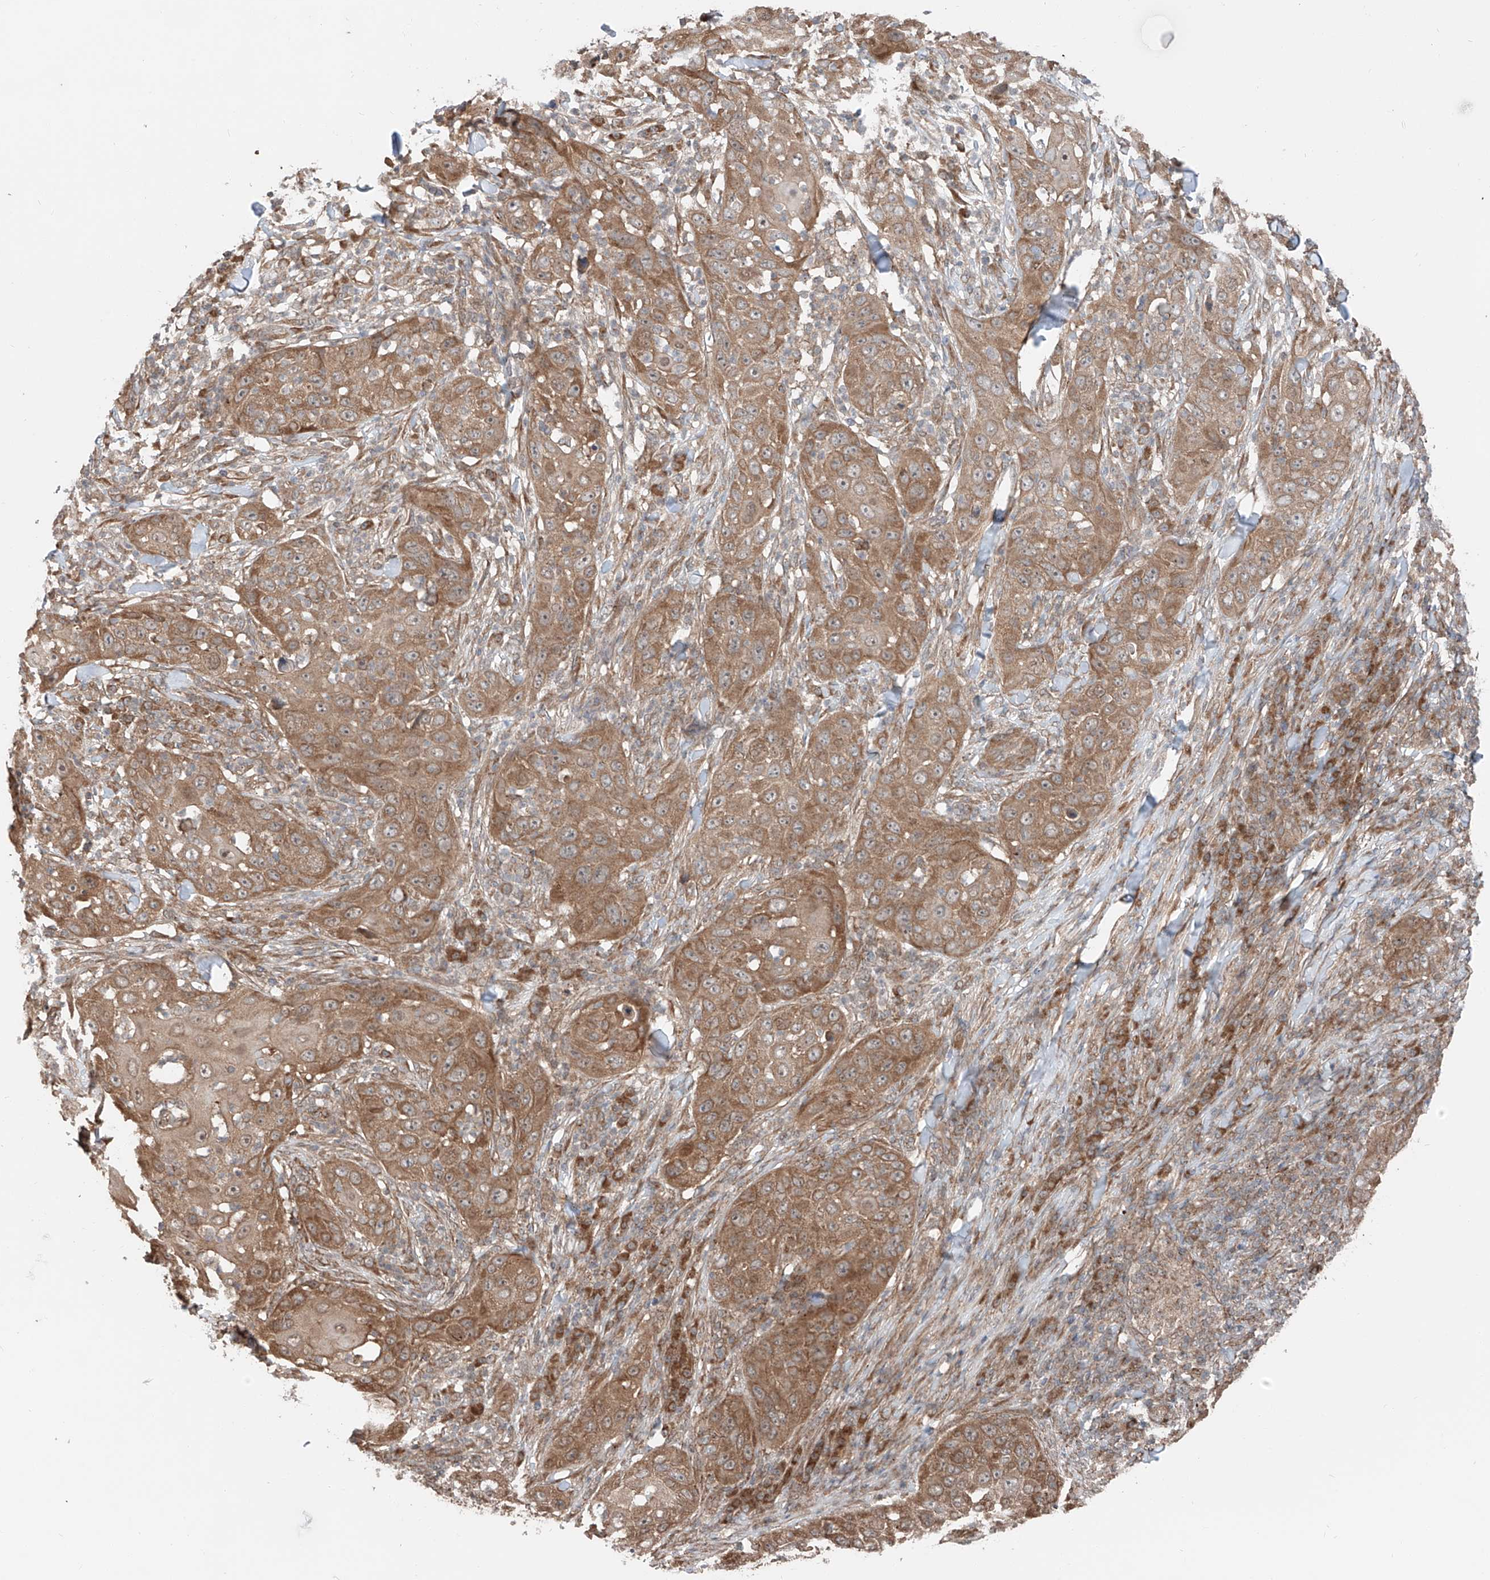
{"staining": {"intensity": "moderate", "quantity": ">75%", "location": "cytoplasmic/membranous"}, "tissue": "skin cancer", "cell_type": "Tumor cells", "image_type": "cancer", "snomed": [{"axis": "morphology", "description": "Squamous cell carcinoma, NOS"}, {"axis": "topography", "description": "Skin"}], "caption": "Immunohistochemical staining of human skin cancer (squamous cell carcinoma) shows medium levels of moderate cytoplasmic/membranous expression in about >75% of tumor cells.", "gene": "CEP162", "patient": {"sex": "female", "age": 44}}